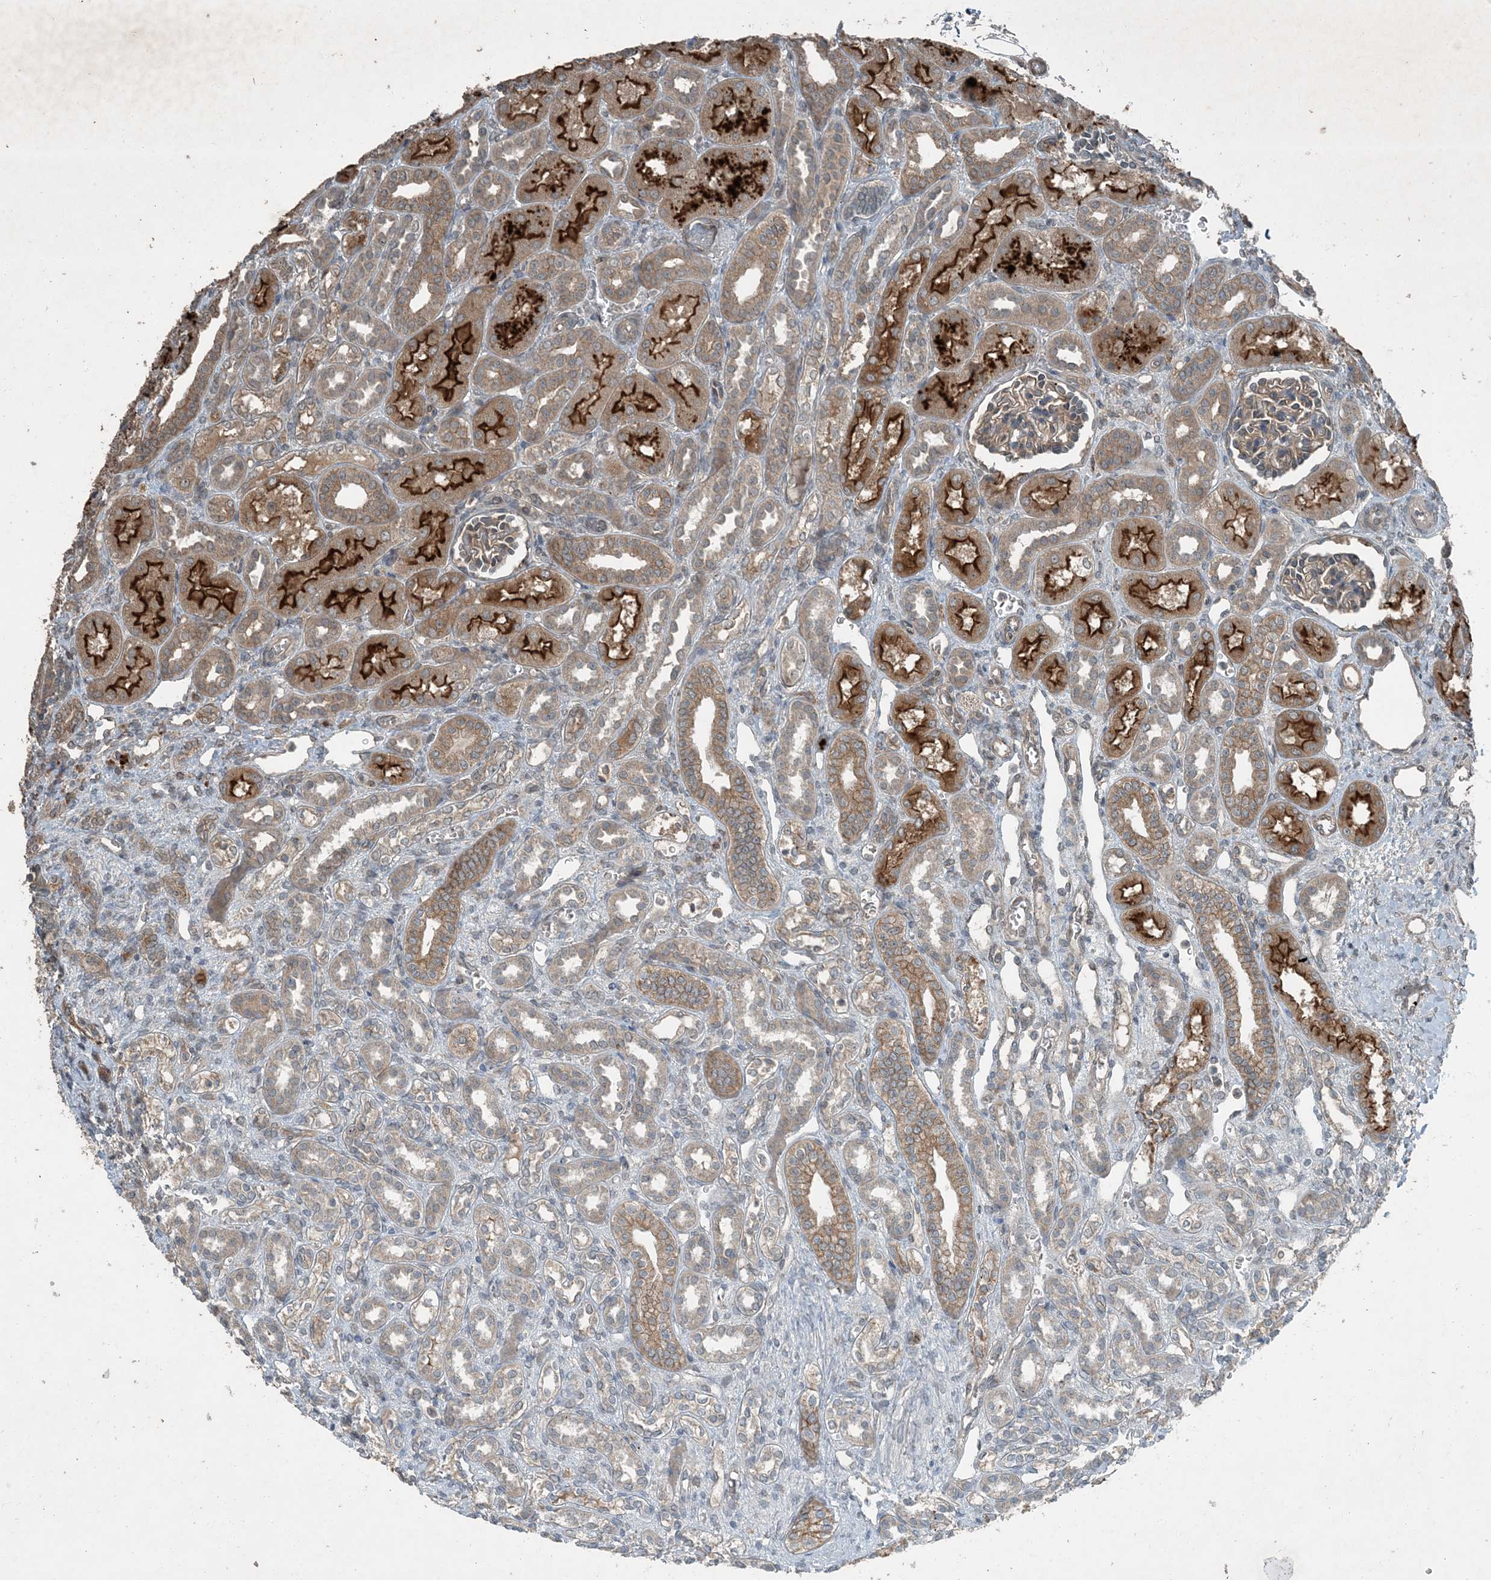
{"staining": {"intensity": "weak", "quantity": "25%-75%", "location": "cytoplasmic/membranous"}, "tissue": "kidney", "cell_type": "Cells in glomeruli", "image_type": "normal", "snomed": [{"axis": "morphology", "description": "Normal tissue, NOS"}, {"axis": "morphology", "description": "Neoplasm, malignant, NOS"}, {"axis": "topography", "description": "Kidney"}], "caption": "A brown stain highlights weak cytoplasmic/membranous expression of a protein in cells in glomeruli of unremarkable human kidney.", "gene": "MDN1", "patient": {"sex": "female", "age": 1}}